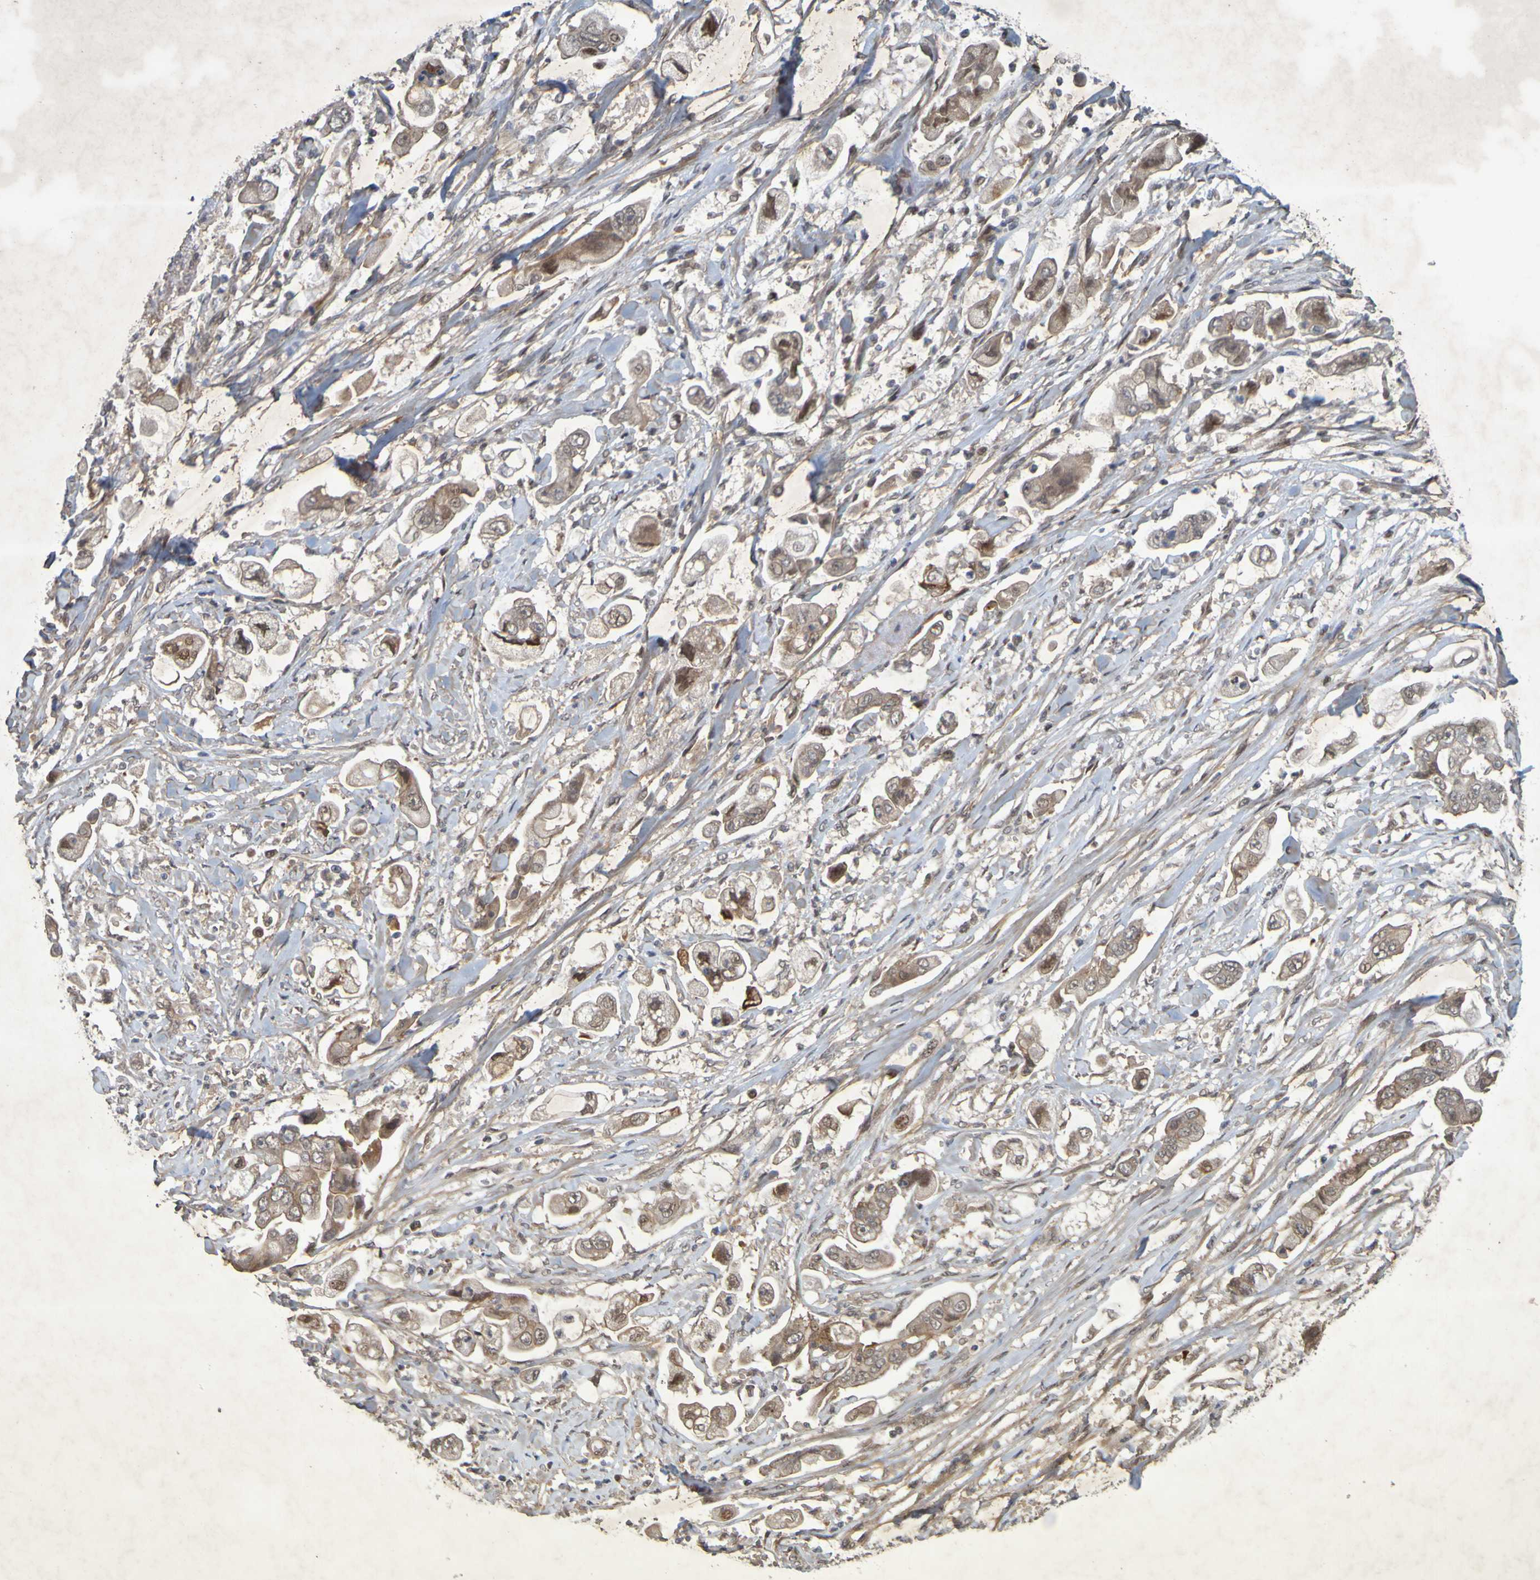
{"staining": {"intensity": "moderate", "quantity": ">75%", "location": "cytoplasmic/membranous"}, "tissue": "stomach cancer", "cell_type": "Tumor cells", "image_type": "cancer", "snomed": [{"axis": "morphology", "description": "Adenocarcinoma, NOS"}, {"axis": "topography", "description": "Stomach"}], "caption": "DAB (3,3'-diaminobenzidine) immunohistochemical staining of human stomach cancer (adenocarcinoma) demonstrates moderate cytoplasmic/membranous protein positivity in approximately >75% of tumor cells.", "gene": "ARHGEF11", "patient": {"sex": "male", "age": 62}}